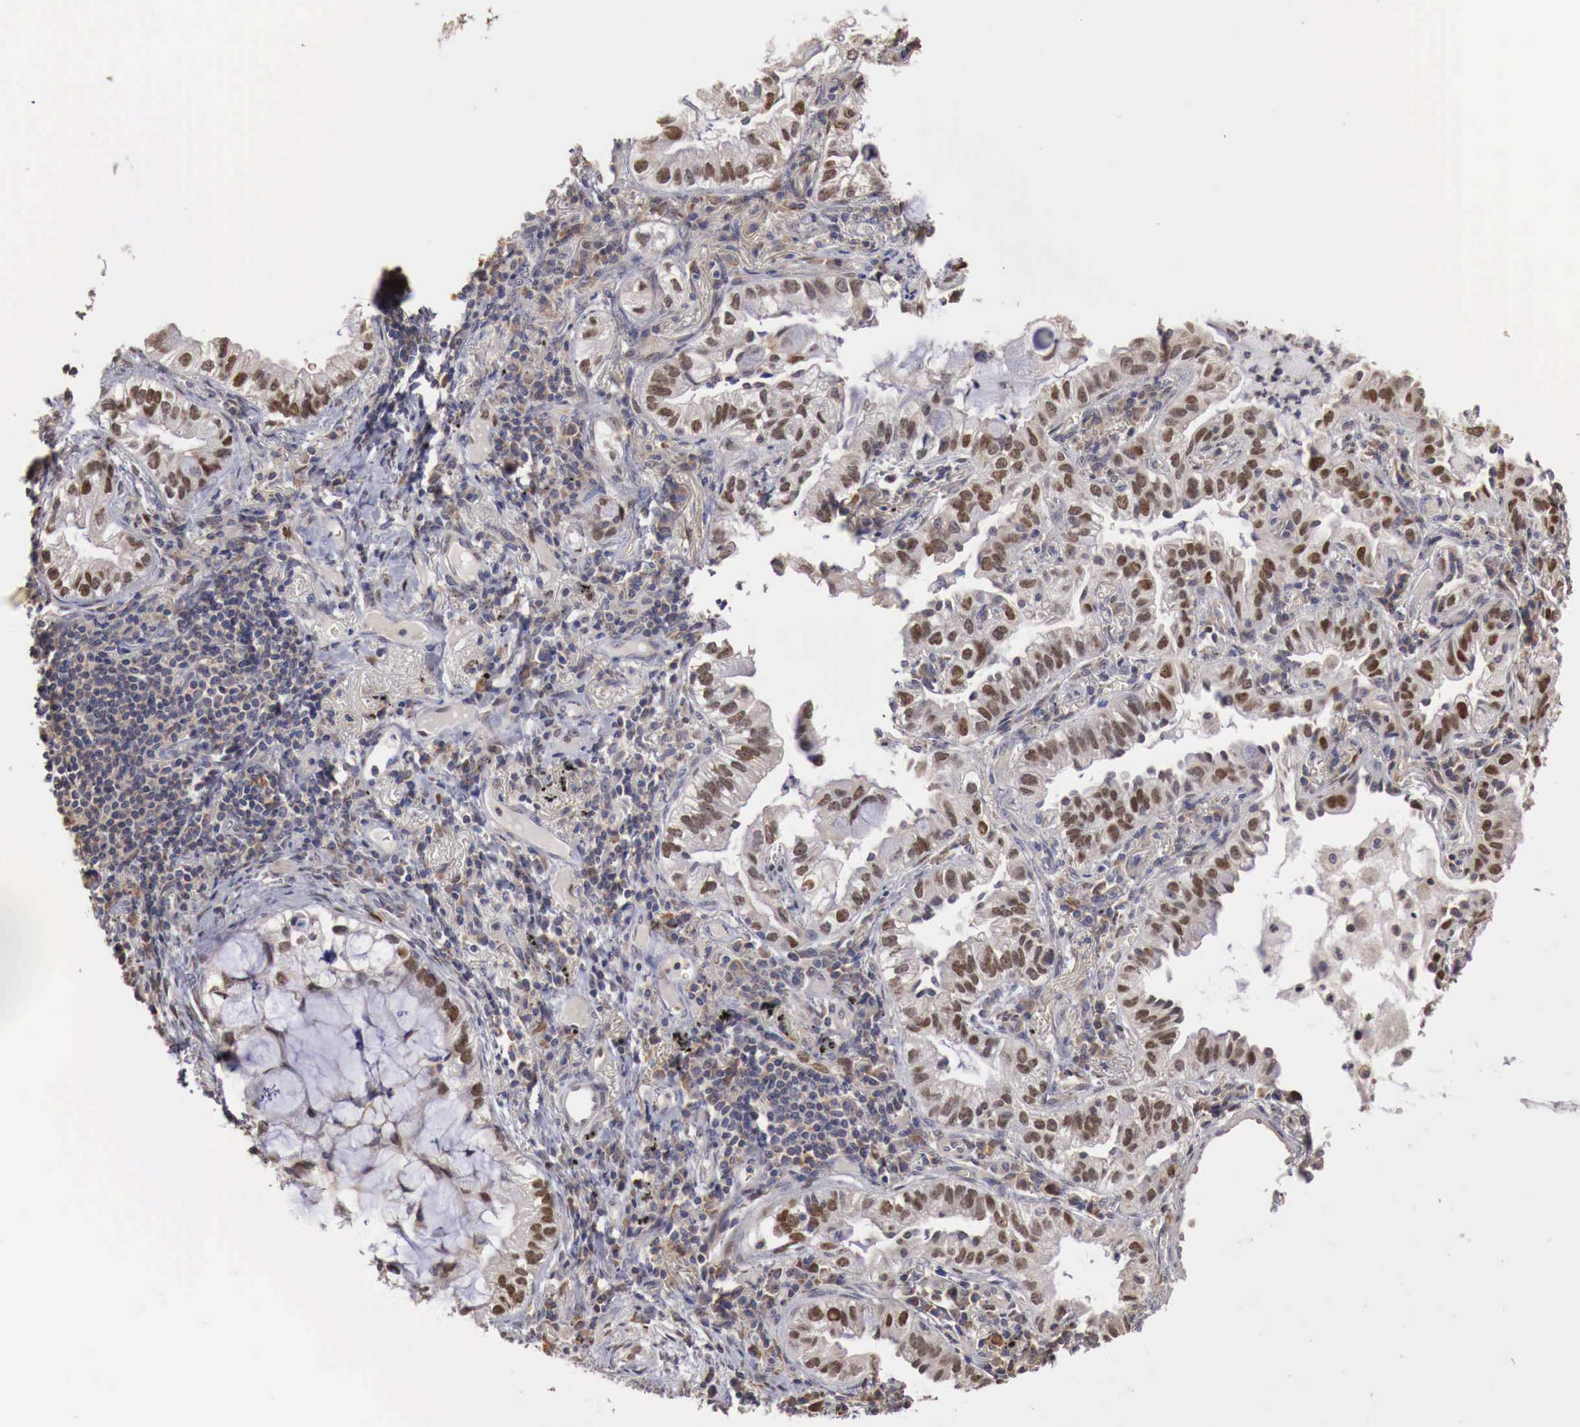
{"staining": {"intensity": "strong", "quantity": ">75%", "location": "nuclear"}, "tissue": "lung cancer", "cell_type": "Tumor cells", "image_type": "cancer", "snomed": [{"axis": "morphology", "description": "Adenocarcinoma, NOS"}, {"axis": "topography", "description": "Lung"}], "caption": "Immunohistochemical staining of human lung adenocarcinoma reveals high levels of strong nuclear expression in approximately >75% of tumor cells.", "gene": "KHDRBS2", "patient": {"sex": "female", "age": 50}}